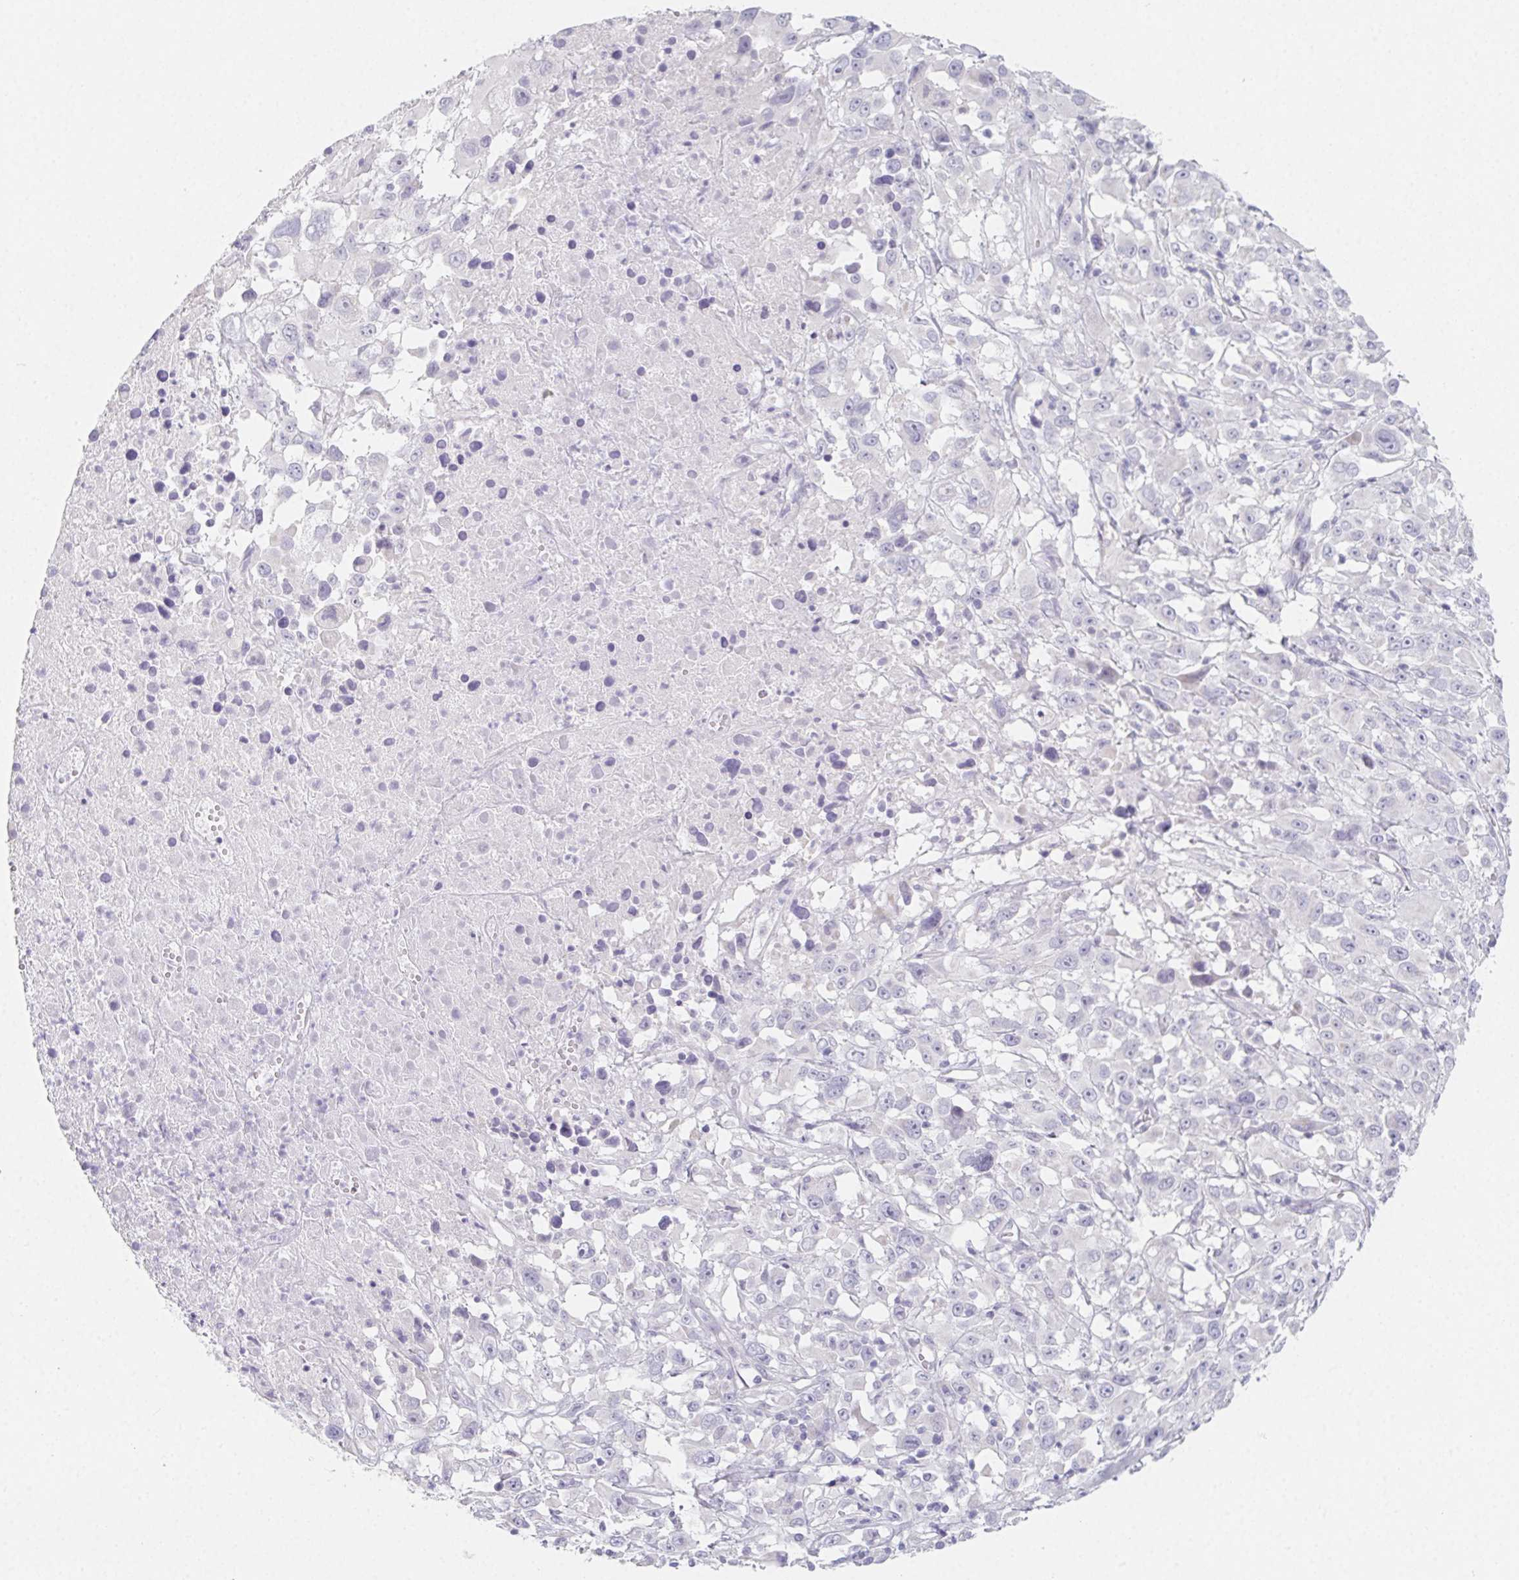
{"staining": {"intensity": "negative", "quantity": "none", "location": "none"}, "tissue": "melanoma", "cell_type": "Tumor cells", "image_type": "cancer", "snomed": [{"axis": "morphology", "description": "Malignant melanoma, Metastatic site"}, {"axis": "topography", "description": "Soft tissue"}], "caption": "Immunohistochemical staining of human melanoma displays no significant expression in tumor cells.", "gene": "GLIPR1L1", "patient": {"sex": "male", "age": 50}}